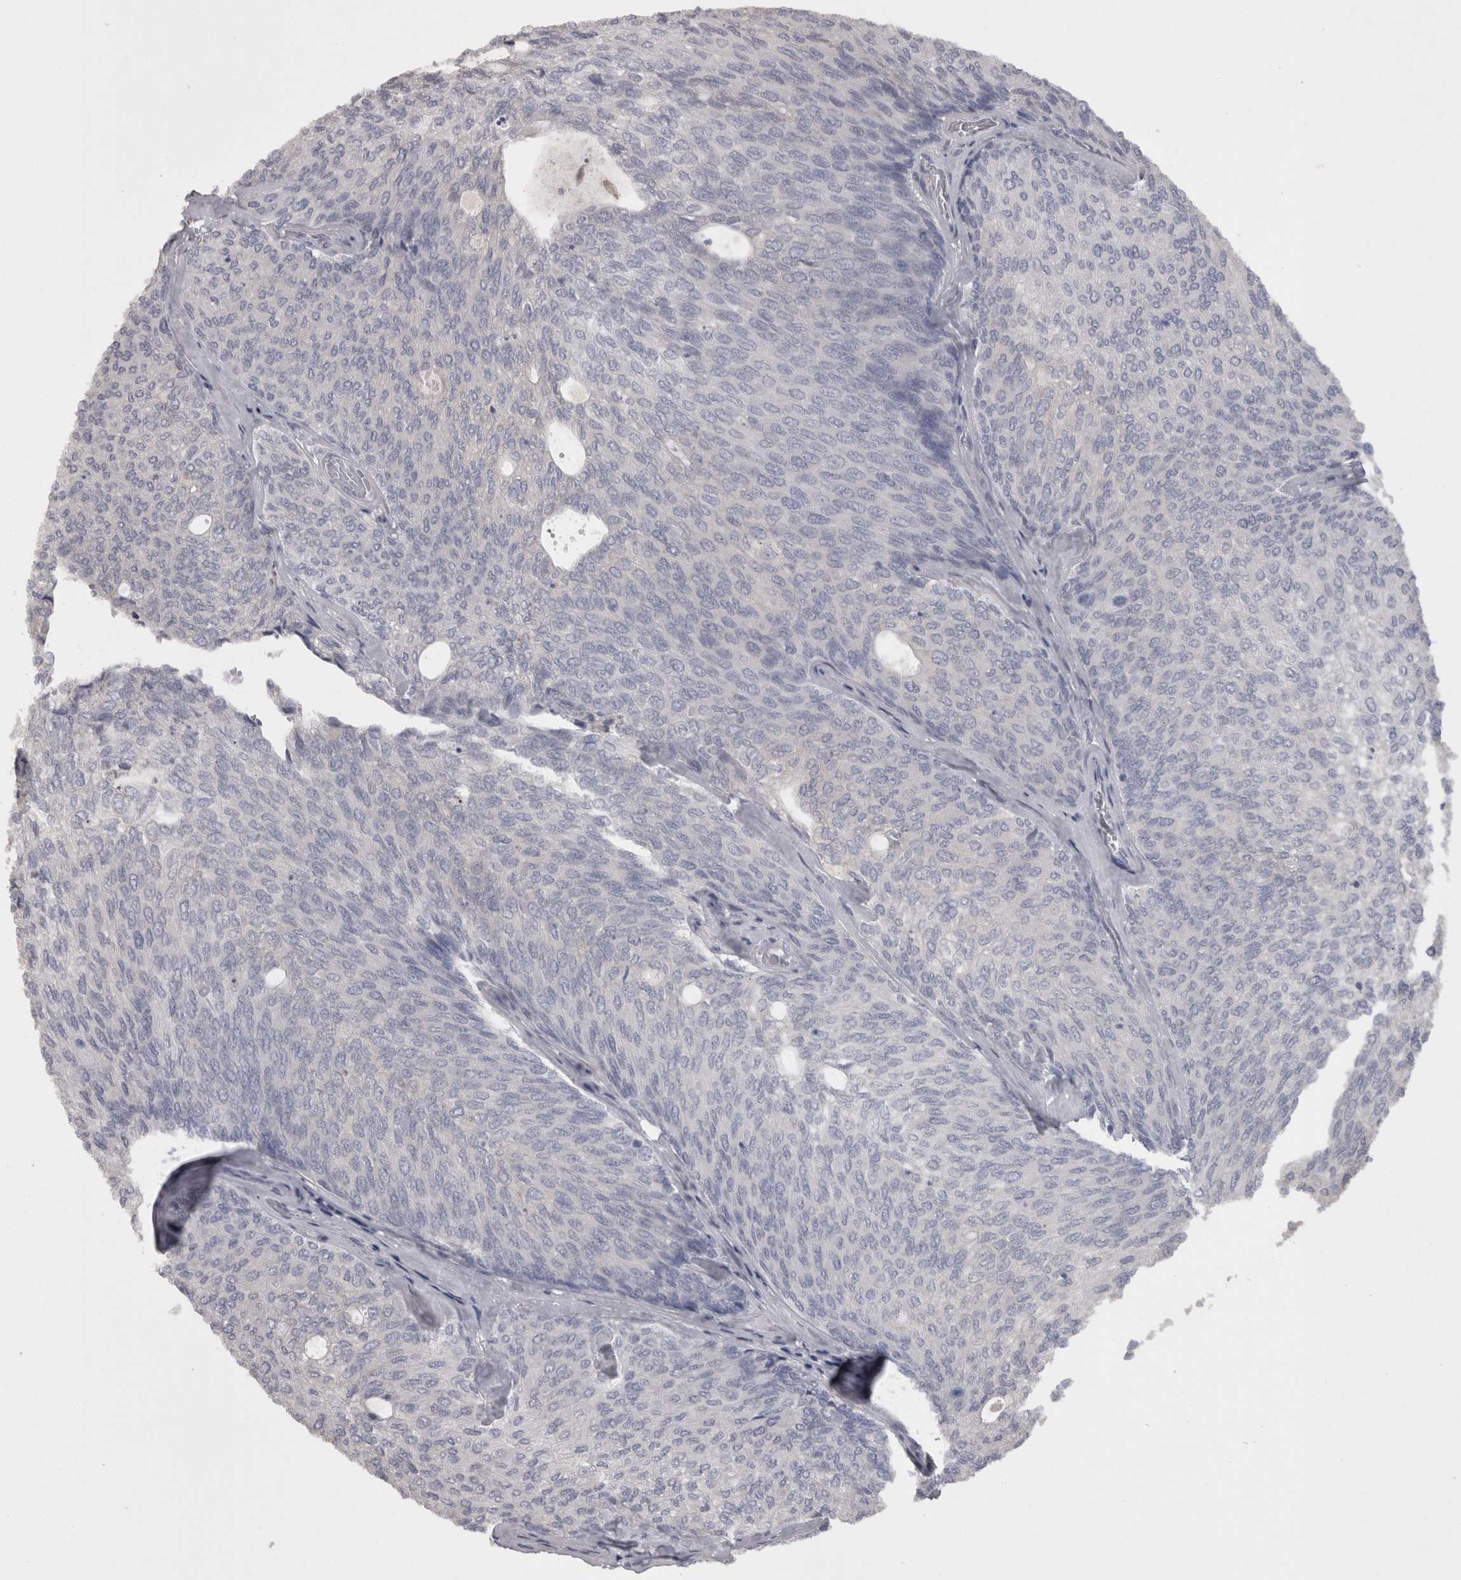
{"staining": {"intensity": "weak", "quantity": "<25%", "location": "cytoplasmic/membranous"}, "tissue": "urothelial cancer", "cell_type": "Tumor cells", "image_type": "cancer", "snomed": [{"axis": "morphology", "description": "Urothelial carcinoma, Low grade"}, {"axis": "topography", "description": "Urinary bladder"}], "caption": "Immunohistochemical staining of human urothelial cancer reveals no significant expression in tumor cells. (DAB (3,3'-diaminobenzidine) immunohistochemistry, high magnification).", "gene": "CAMK2D", "patient": {"sex": "female", "age": 79}}